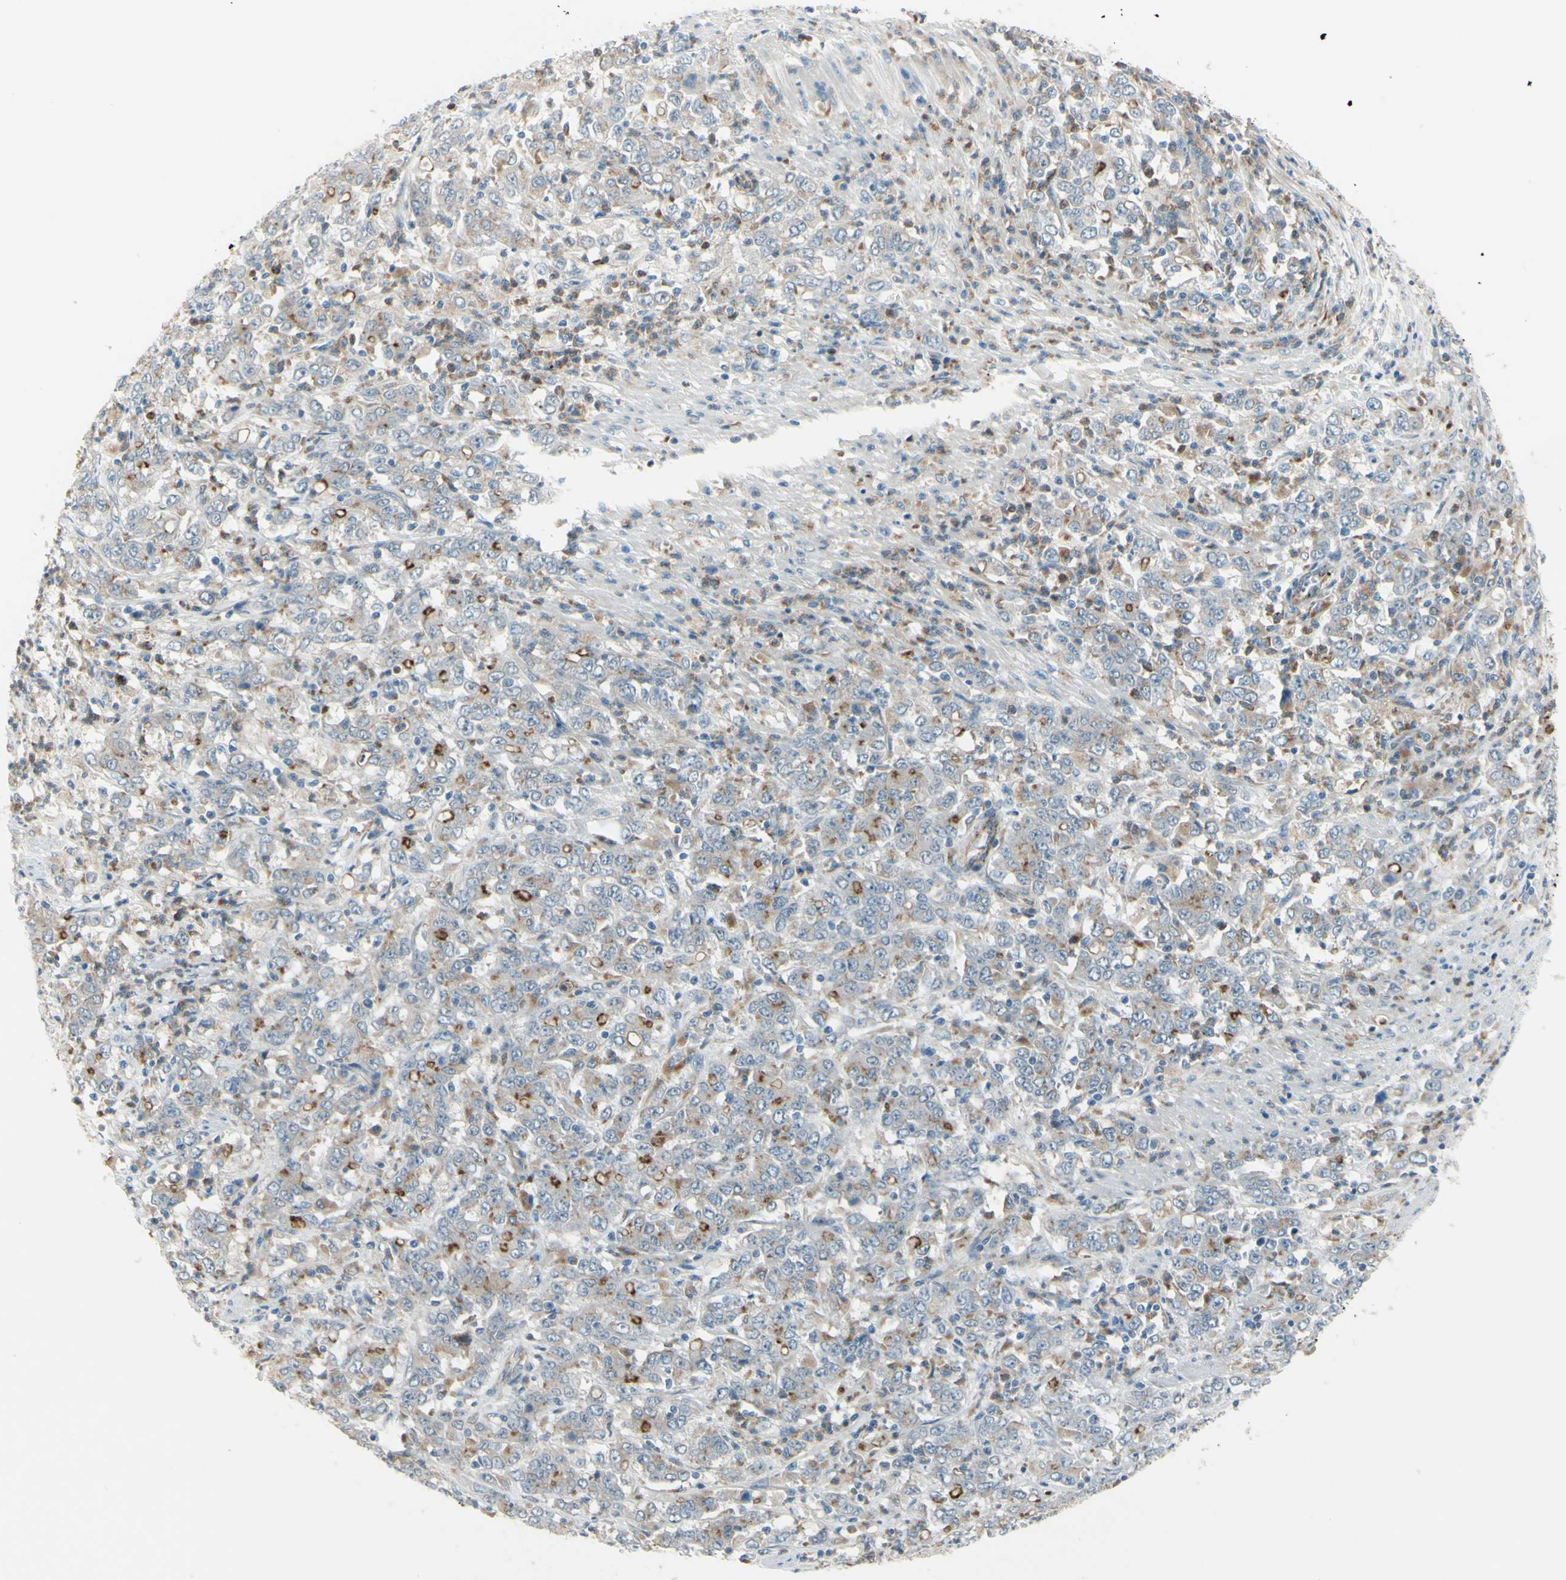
{"staining": {"intensity": "weak", "quantity": "25%-75%", "location": "cytoplasmic/membranous"}, "tissue": "stomach cancer", "cell_type": "Tumor cells", "image_type": "cancer", "snomed": [{"axis": "morphology", "description": "Adenocarcinoma, NOS"}, {"axis": "topography", "description": "Stomach, lower"}], "caption": "Protein staining reveals weak cytoplasmic/membranous positivity in approximately 25%-75% of tumor cells in stomach cancer (adenocarcinoma). The staining is performed using DAB brown chromogen to label protein expression. The nuclei are counter-stained blue using hematoxylin.", "gene": "LMTK2", "patient": {"sex": "female", "age": 71}}